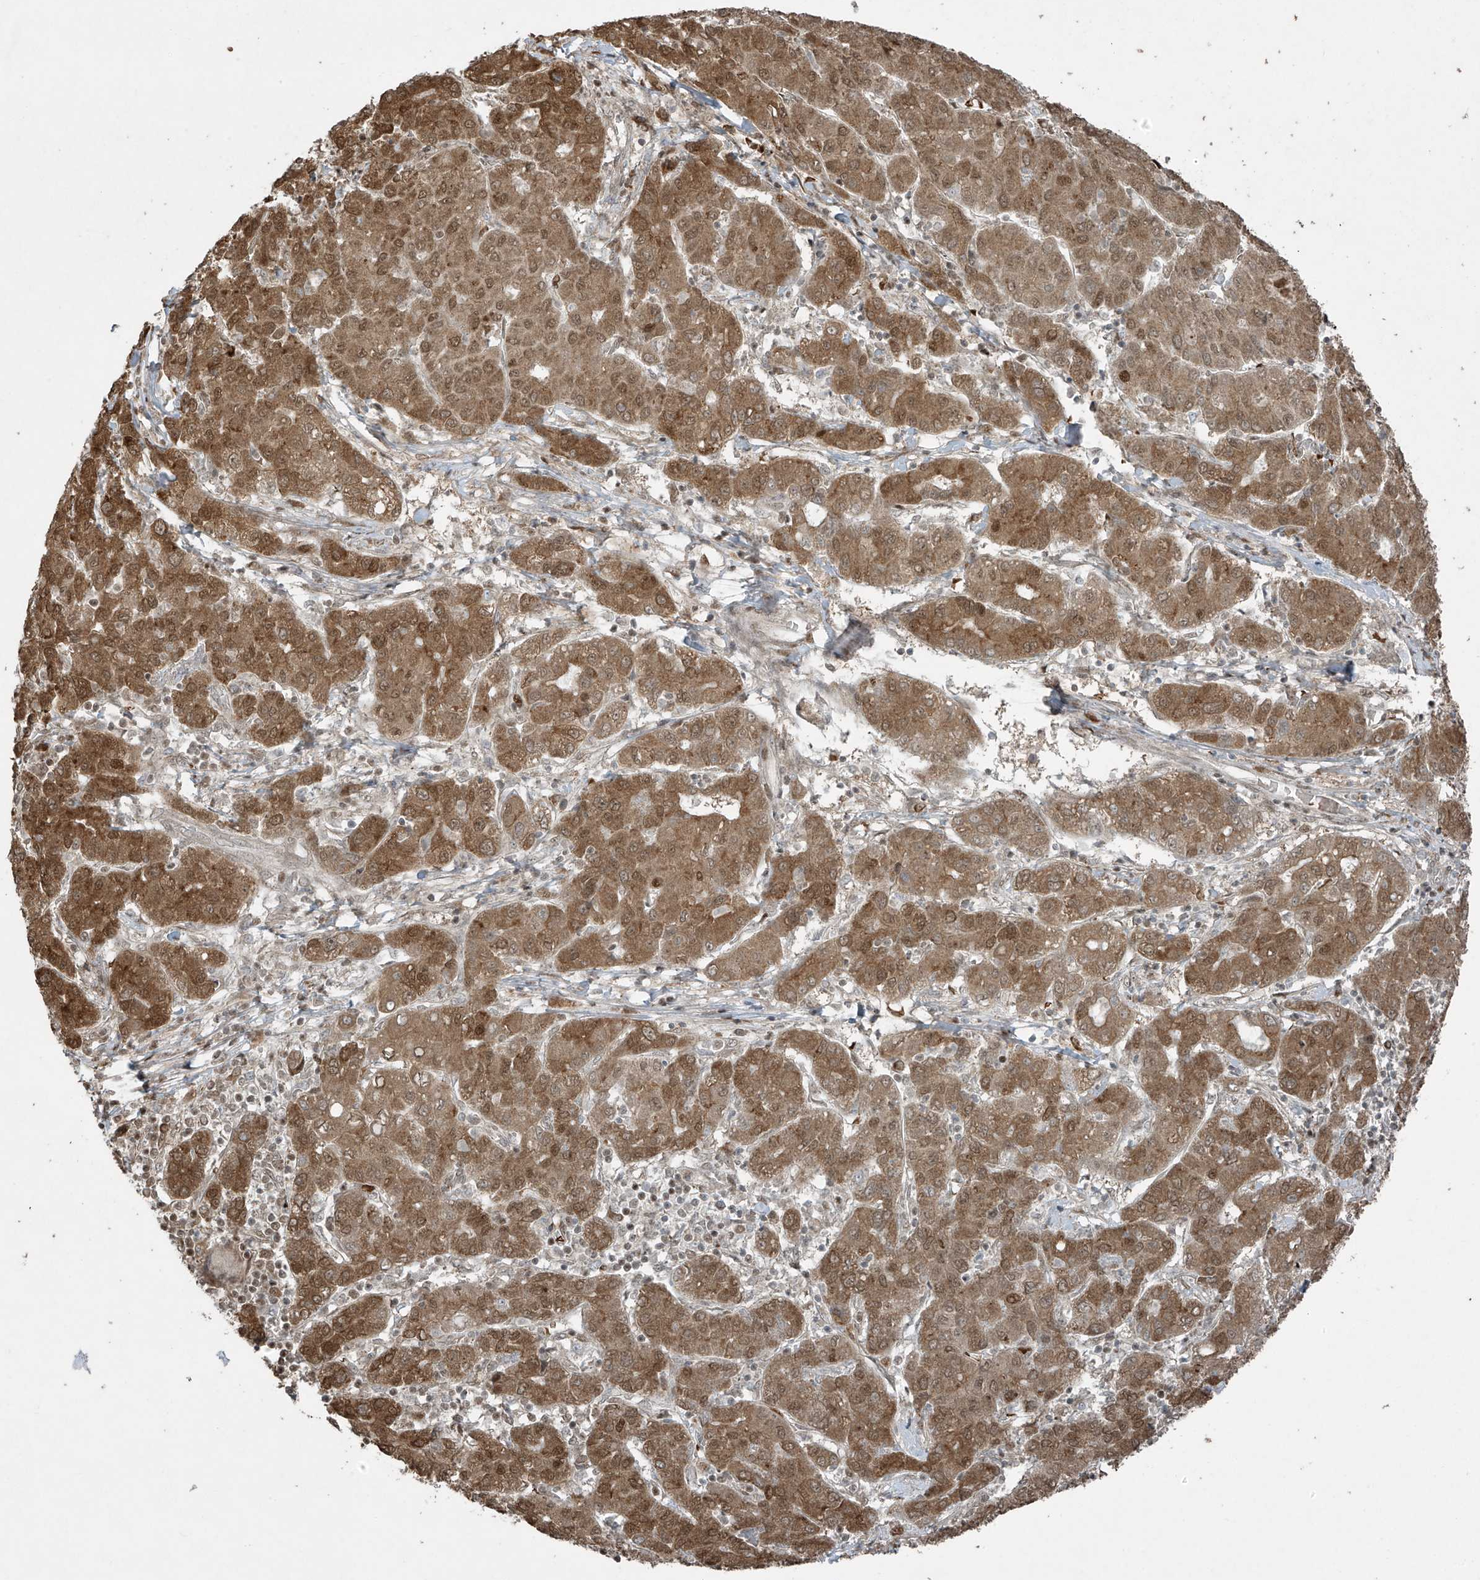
{"staining": {"intensity": "moderate", "quantity": ">75%", "location": "cytoplasmic/membranous,nuclear"}, "tissue": "liver cancer", "cell_type": "Tumor cells", "image_type": "cancer", "snomed": [{"axis": "morphology", "description": "Carcinoma, Hepatocellular, NOS"}, {"axis": "topography", "description": "Liver"}], "caption": "Hepatocellular carcinoma (liver) tissue demonstrates moderate cytoplasmic/membranous and nuclear positivity in approximately >75% of tumor cells The staining was performed using DAB (3,3'-diaminobenzidine) to visualize the protein expression in brown, while the nuclei were stained in blue with hematoxylin (Magnification: 20x).", "gene": "TTC22", "patient": {"sex": "male", "age": 65}}